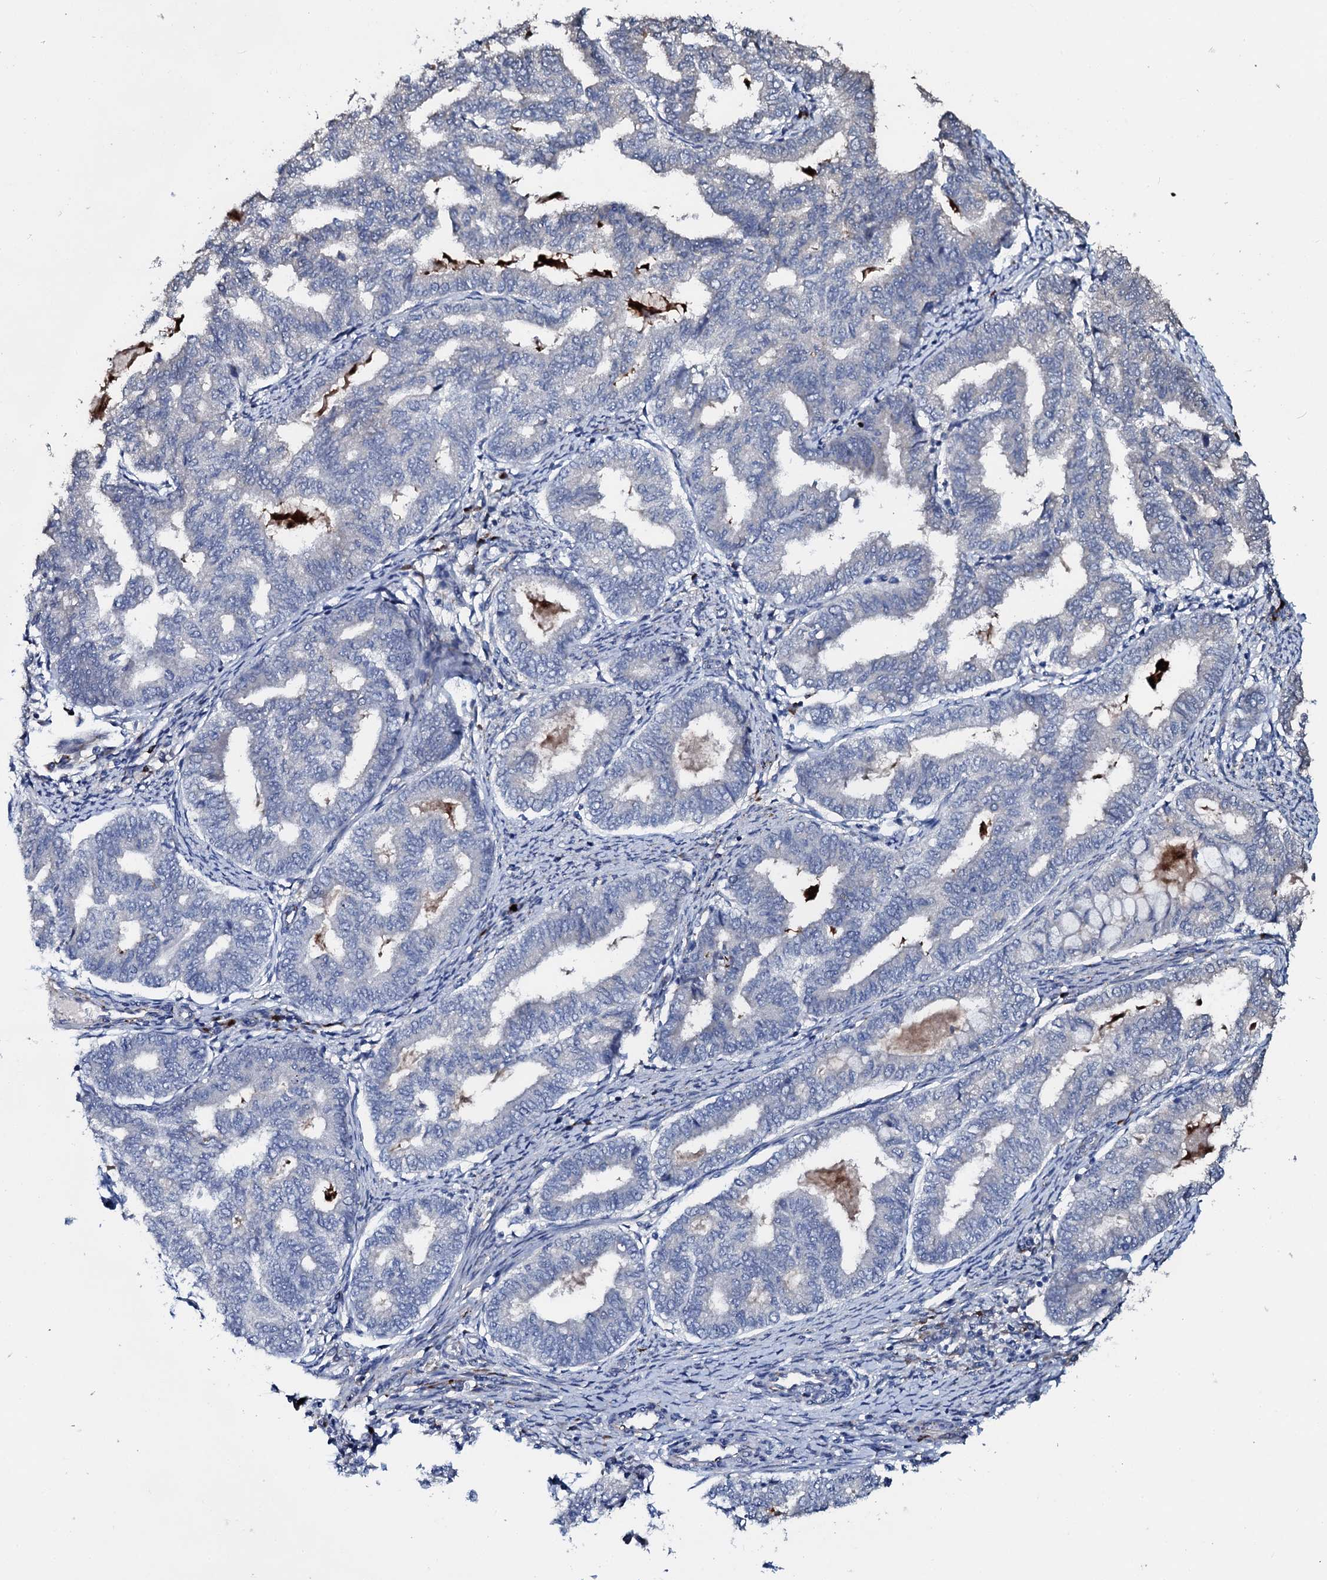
{"staining": {"intensity": "negative", "quantity": "none", "location": "none"}, "tissue": "endometrial cancer", "cell_type": "Tumor cells", "image_type": "cancer", "snomed": [{"axis": "morphology", "description": "Adenocarcinoma, NOS"}, {"axis": "topography", "description": "Endometrium"}], "caption": "Immunohistochemistry of human adenocarcinoma (endometrial) shows no positivity in tumor cells.", "gene": "IL12B", "patient": {"sex": "female", "age": 79}}